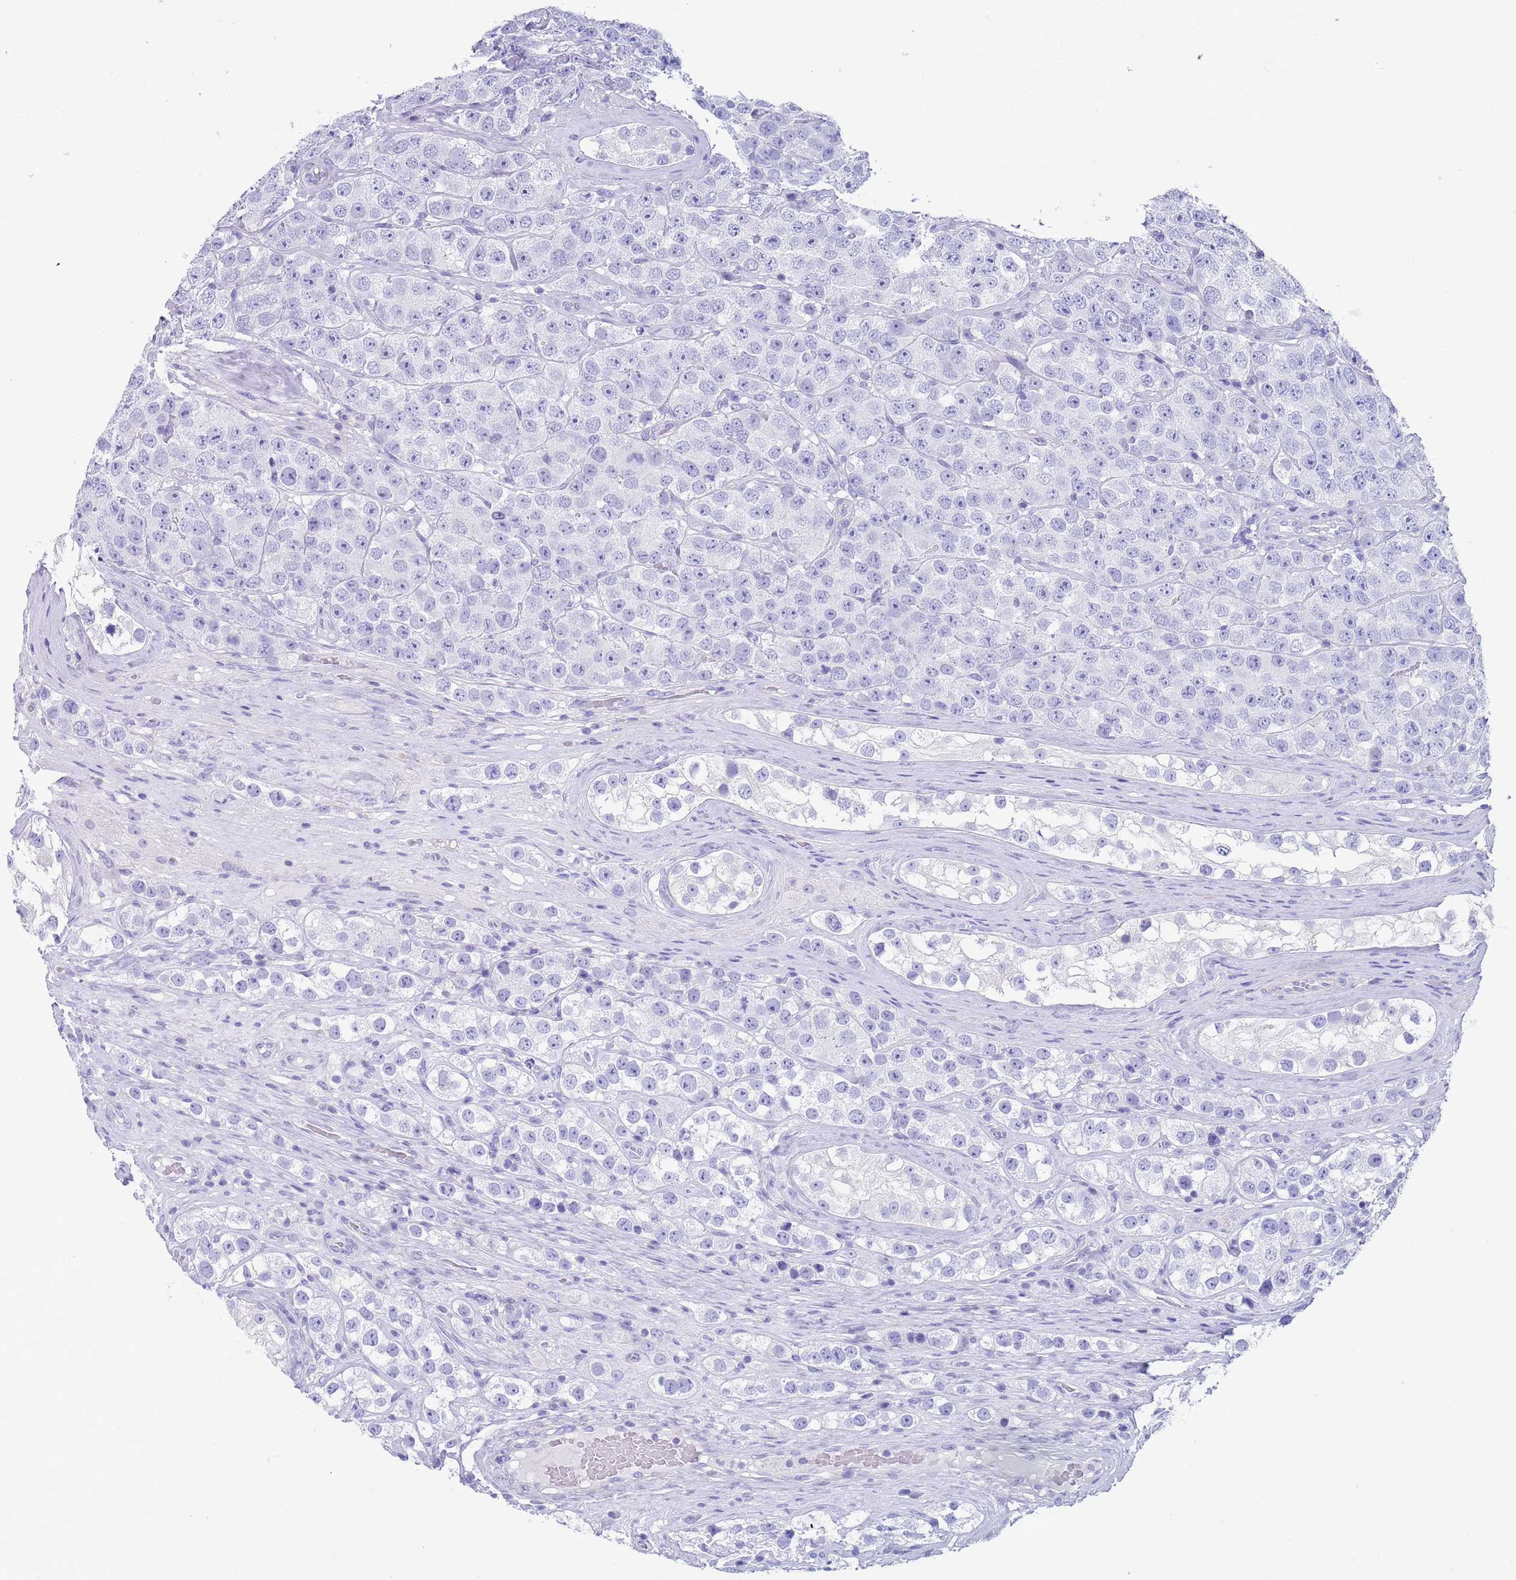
{"staining": {"intensity": "negative", "quantity": "none", "location": "none"}, "tissue": "testis cancer", "cell_type": "Tumor cells", "image_type": "cancer", "snomed": [{"axis": "morphology", "description": "Seminoma, NOS"}, {"axis": "topography", "description": "Testis"}], "caption": "This is a micrograph of immunohistochemistry (IHC) staining of testis seminoma, which shows no positivity in tumor cells. The staining was performed using DAB to visualize the protein expression in brown, while the nuclei were stained in blue with hematoxylin (Magnification: 20x).", "gene": "CPXM2", "patient": {"sex": "male", "age": 28}}